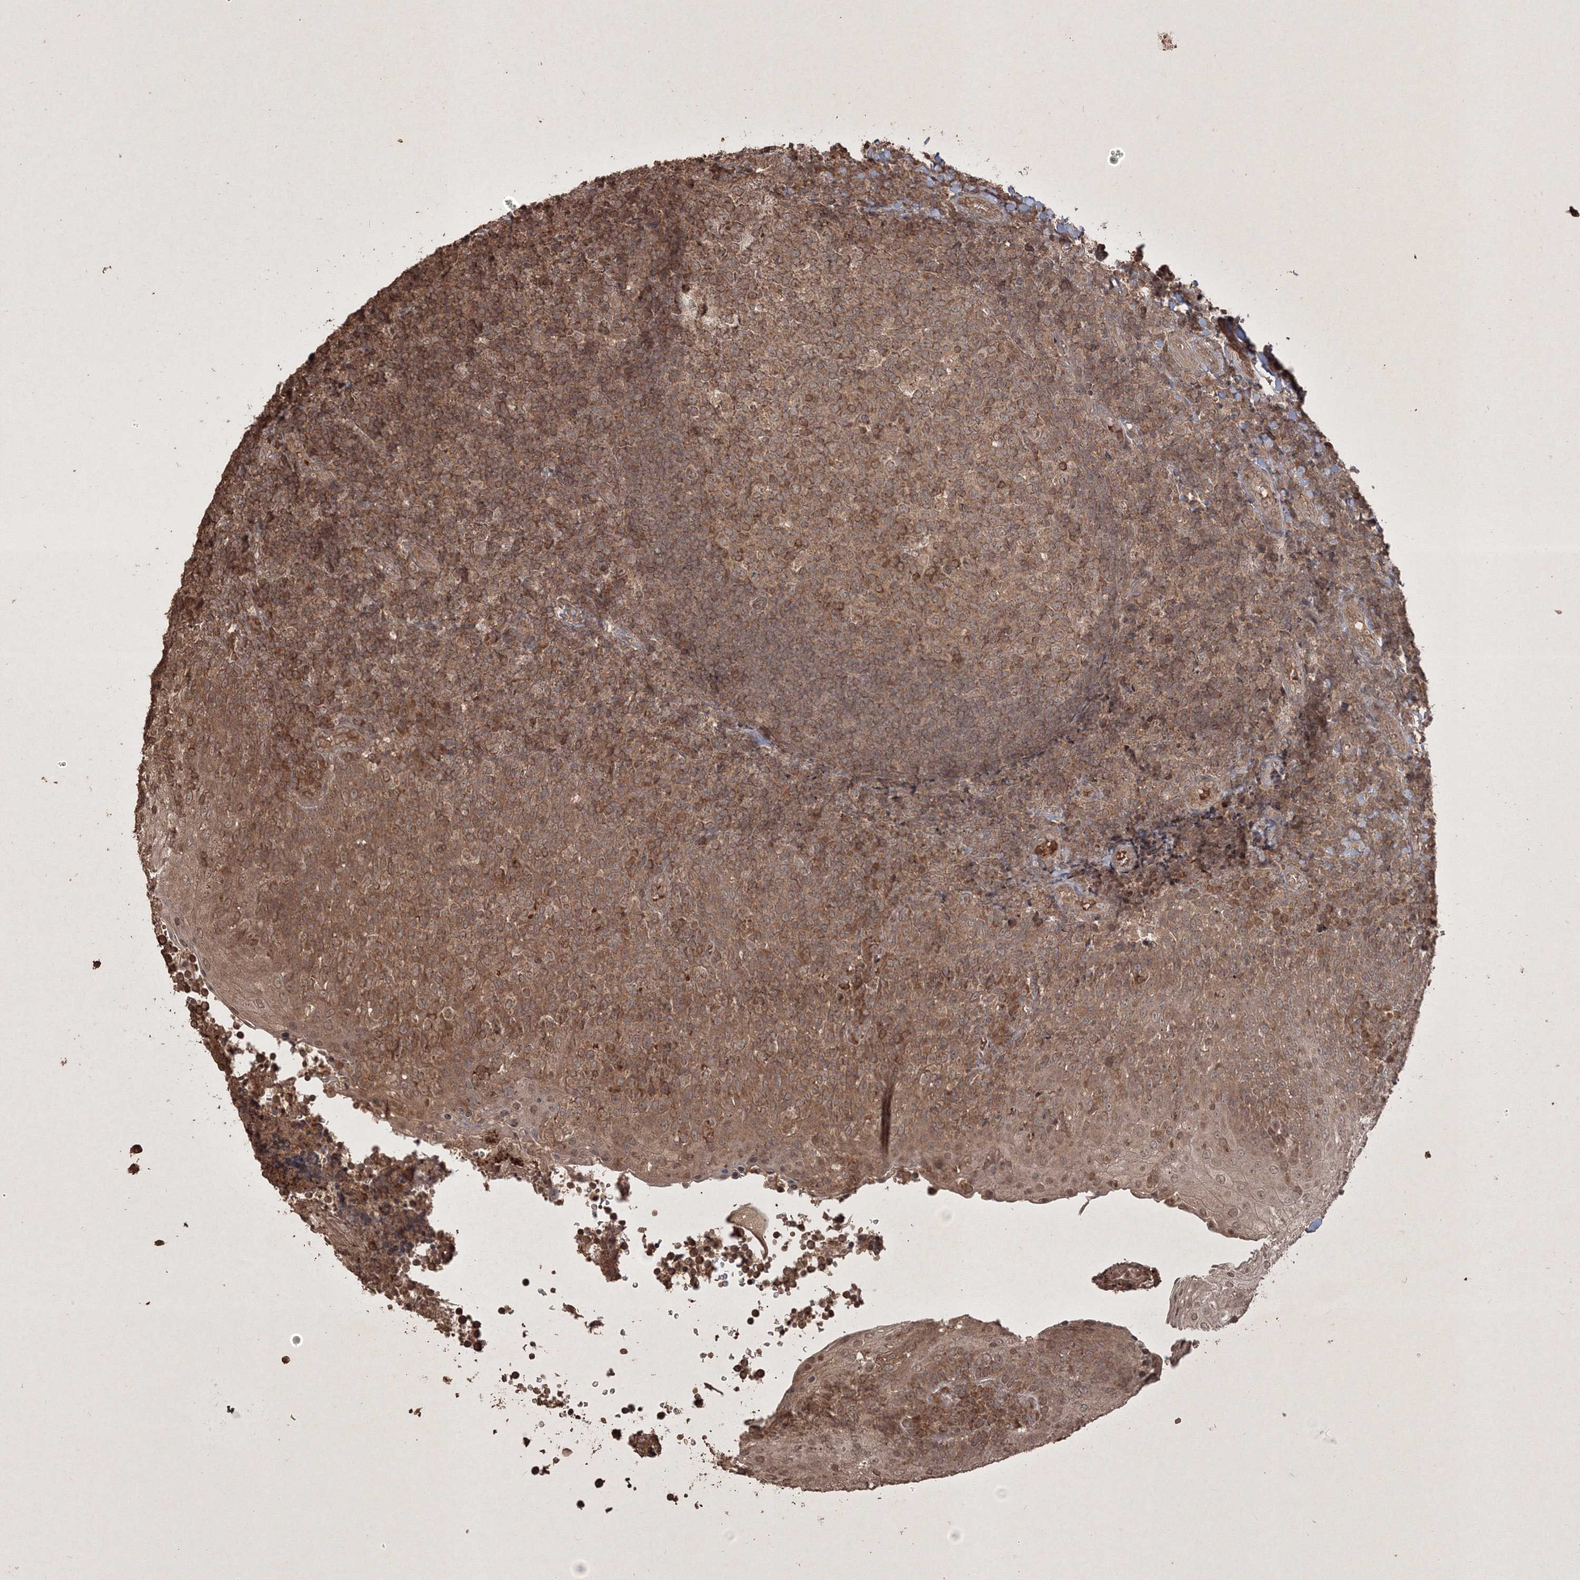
{"staining": {"intensity": "moderate", "quantity": ">75%", "location": "cytoplasmic/membranous"}, "tissue": "tonsil", "cell_type": "Germinal center cells", "image_type": "normal", "snomed": [{"axis": "morphology", "description": "Normal tissue, NOS"}, {"axis": "topography", "description": "Tonsil"}], "caption": "Brown immunohistochemical staining in benign tonsil demonstrates moderate cytoplasmic/membranous positivity in about >75% of germinal center cells.", "gene": "PELI3", "patient": {"sex": "female", "age": 19}}